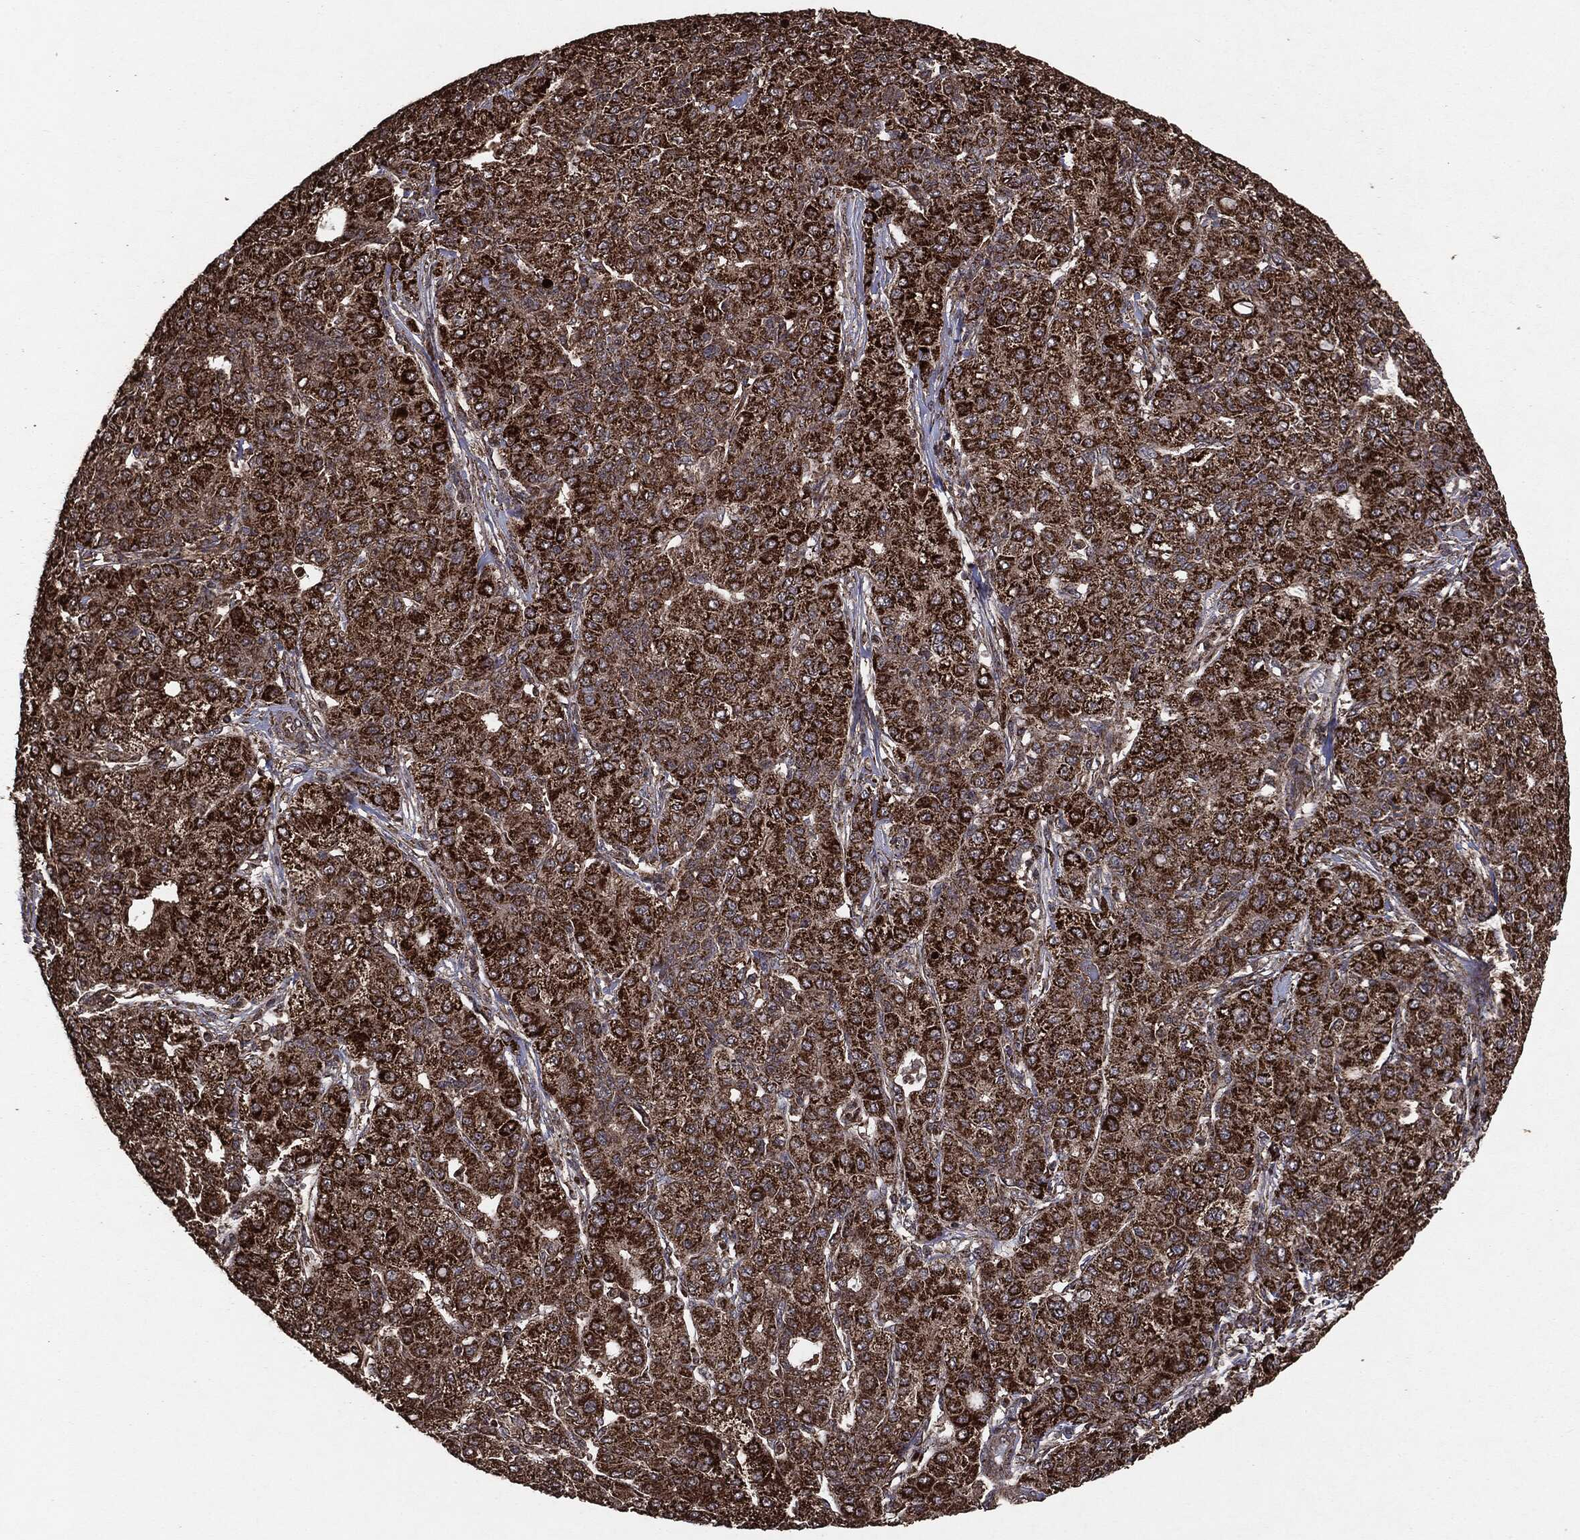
{"staining": {"intensity": "strong", "quantity": ">75%", "location": "cytoplasmic/membranous"}, "tissue": "liver cancer", "cell_type": "Tumor cells", "image_type": "cancer", "snomed": [{"axis": "morphology", "description": "Carcinoma, Hepatocellular, NOS"}, {"axis": "topography", "description": "Liver"}], "caption": "Immunohistochemical staining of hepatocellular carcinoma (liver) shows high levels of strong cytoplasmic/membranous staining in approximately >75% of tumor cells.", "gene": "MTOR", "patient": {"sex": "male", "age": 65}}